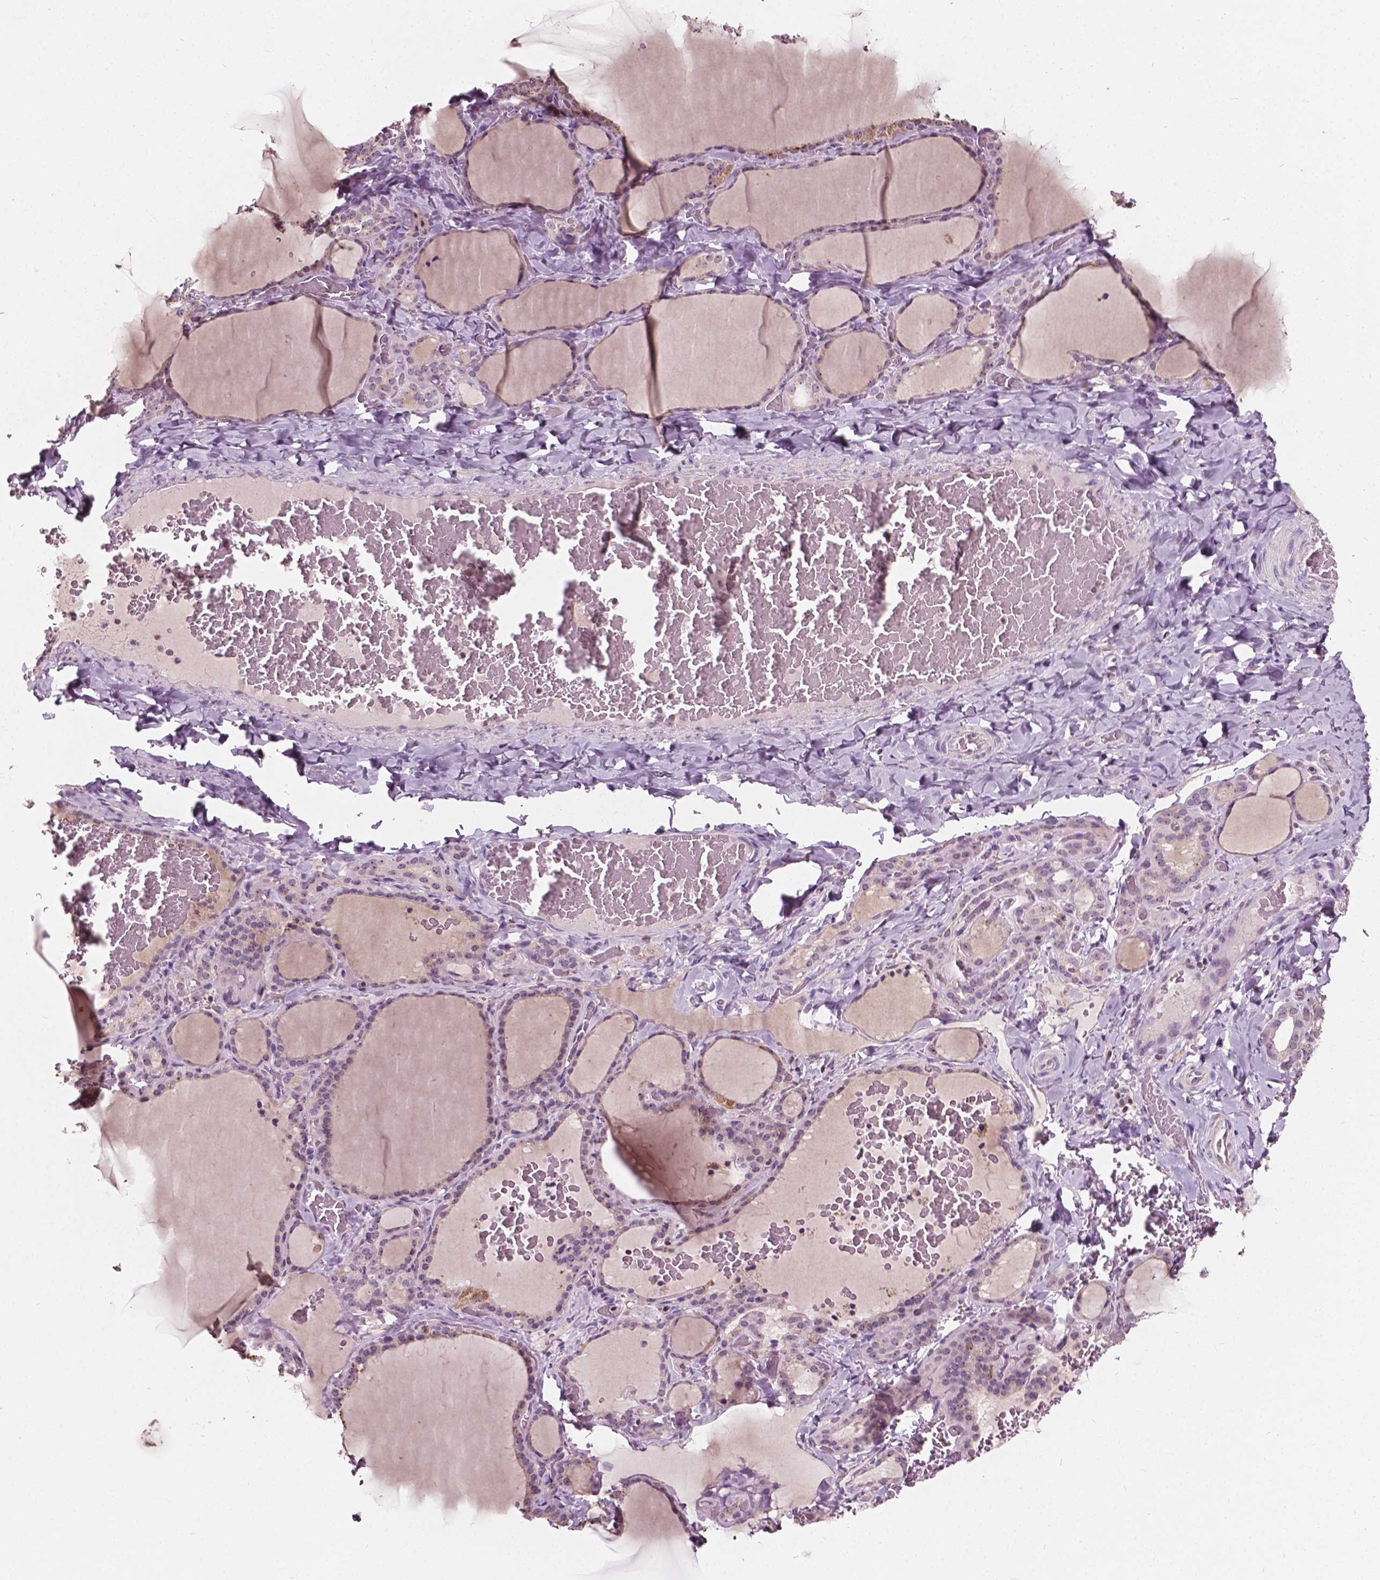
{"staining": {"intensity": "weak", "quantity": "<25%", "location": "nuclear"}, "tissue": "thyroid gland", "cell_type": "Glandular cells", "image_type": "normal", "snomed": [{"axis": "morphology", "description": "Normal tissue, NOS"}, {"axis": "topography", "description": "Thyroid gland"}], "caption": "Glandular cells show no significant protein staining in benign thyroid gland. Brightfield microscopy of IHC stained with DAB (3,3'-diaminobenzidine) (brown) and hematoxylin (blue), captured at high magnification.", "gene": "ODF3L2", "patient": {"sex": "female", "age": 22}}